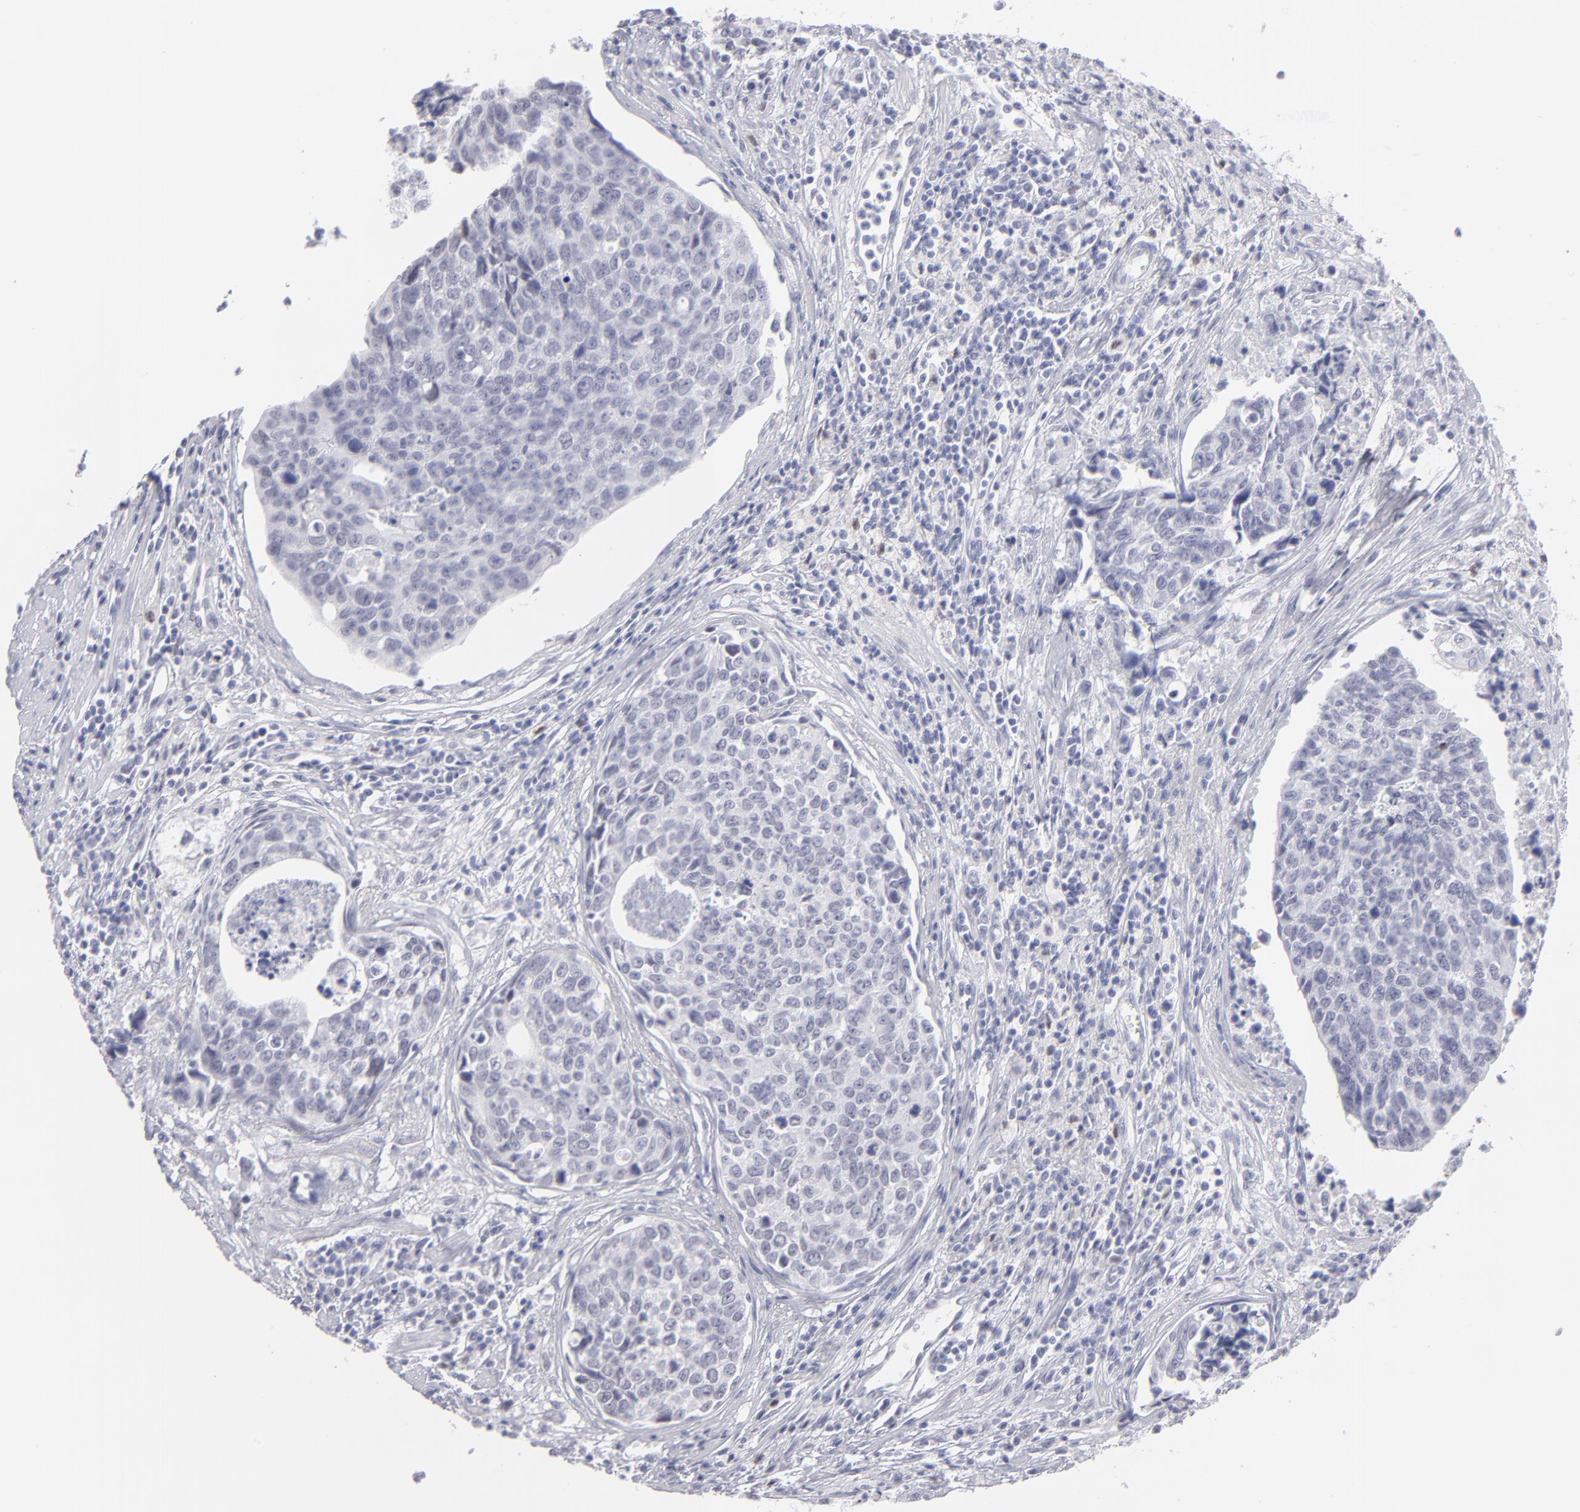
{"staining": {"intensity": "negative", "quantity": "none", "location": "none"}, "tissue": "urothelial cancer", "cell_type": "Tumor cells", "image_type": "cancer", "snomed": [{"axis": "morphology", "description": "Urothelial carcinoma, High grade"}, {"axis": "topography", "description": "Urinary bladder"}], "caption": "Tumor cells are negative for protein expression in human high-grade urothelial carcinoma. (Brightfield microscopy of DAB (3,3'-diaminobenzidine) immunohistochemistry at high magnification).", "gene": "ALDOB", "patient": {"sex": "male", "age": 81}}